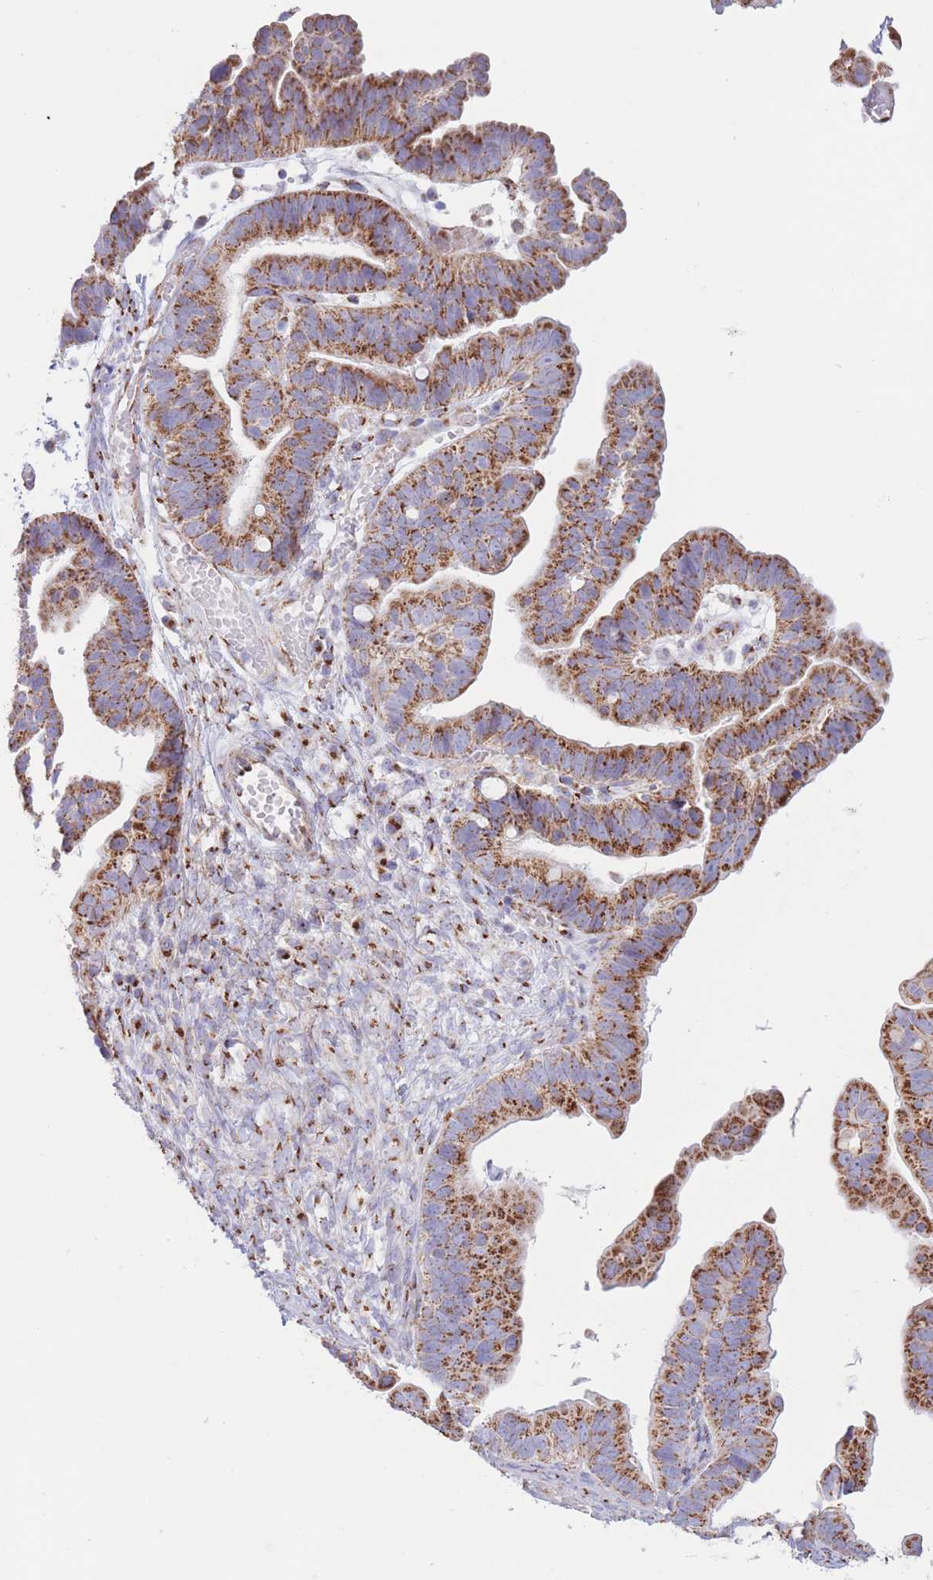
{"staining": {"intensity": "strong", "quantity": ">75%", "location": "cytoplasmic/membranous"}, "tissue": "ovarian cancer", "cell_type": "Tumor cells", "image_type": "cancer", "snomed": [{"axis": "morphology", "description": "Cystadenocarcinoma, serous, NOS"}, {"axis": "topography", "description": "Ovary"}], "caption": "A micrograph of human ovarian cancer (serous cystadenocarcinoma) stained for a protein displays strong cytoplasmic/membranous brown staining in tumor cells.", "gene": "MPND", "patient": {"sex": "female", "age": 56}}